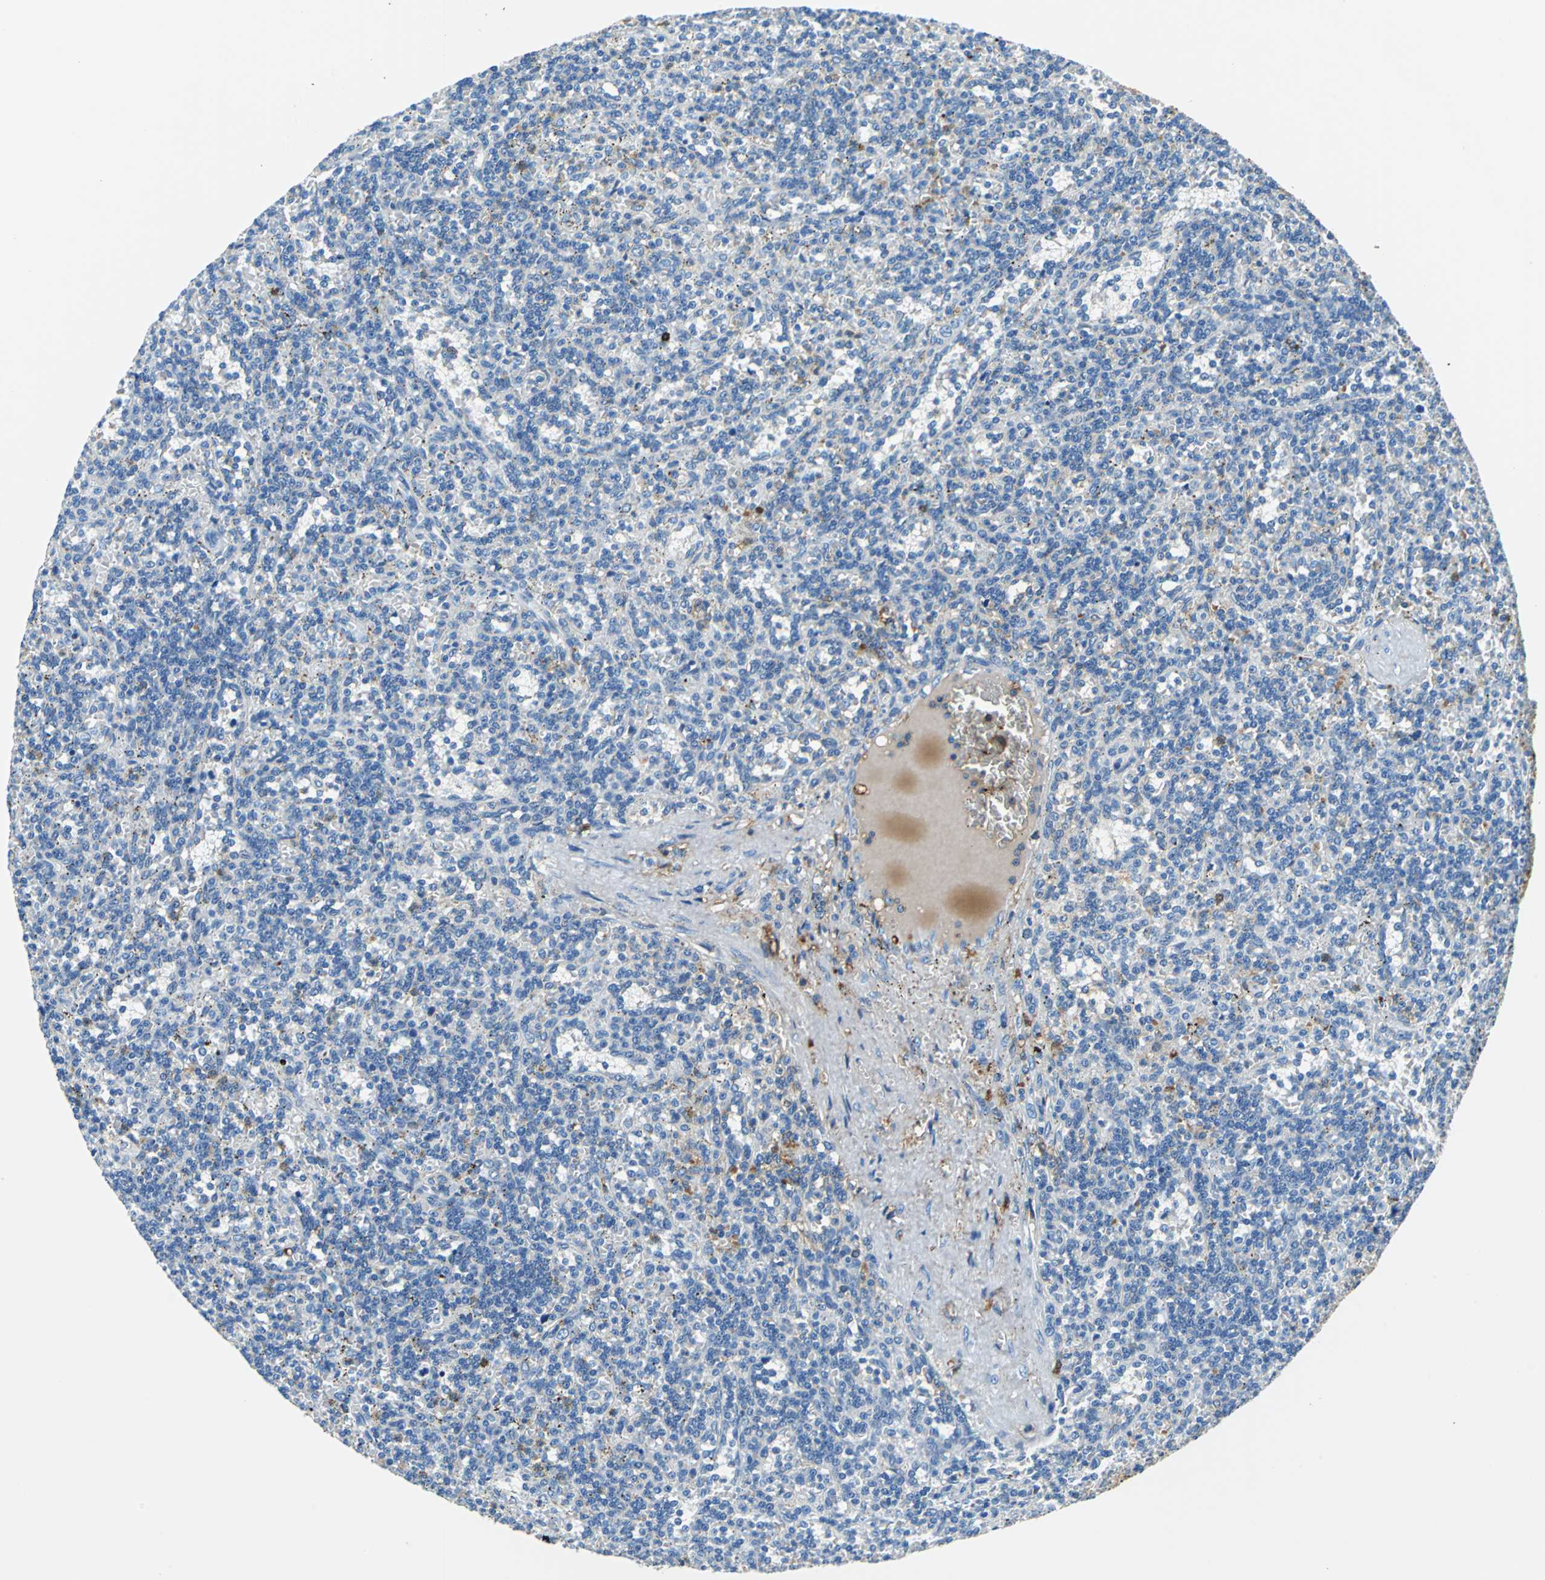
{"staining": {"intensity": "moderate", "quantity": "<25%", "location": "cytoplasmic/membranous"}, "tissue": "lymphoma", "cell_type": "Tumor cells", "image_type": "cancer", "snomed": [{"axis": "morphology", "description": "Malignant lymphoma, non-Hodgkin's type, Low grade"}, {"axis": "topography", "description": "Spleen"}], "caption": "This is a histology image of immunohistochemistry staining of lymphoma, which shows moderate expression in the cytoplasmic/membranous of tumor cells.", "gene": "ALB", "patient": {"sex": "male", "age": 73}}